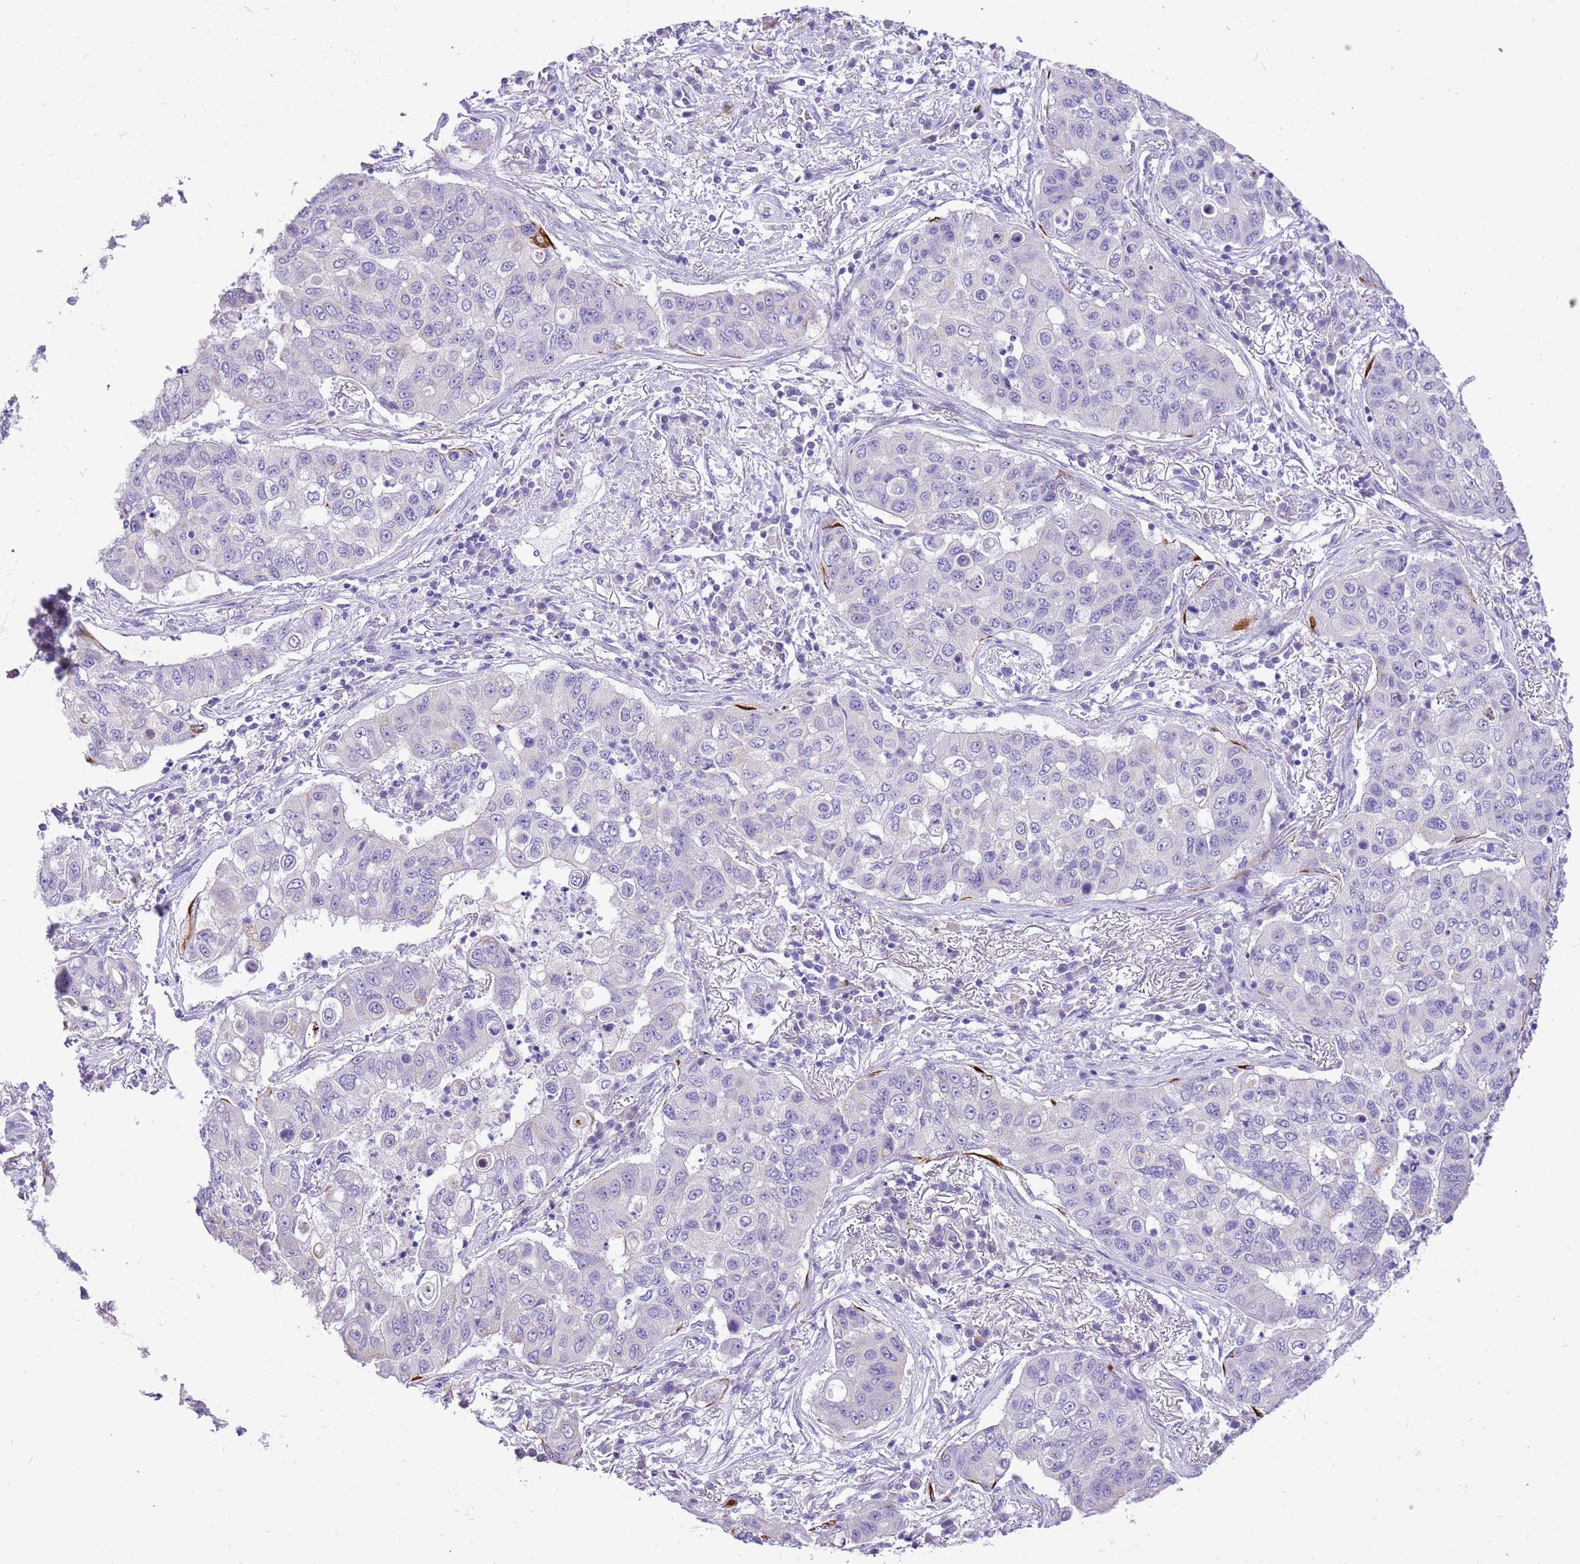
{"staining": {"intensity": "negative", "quantity": "none", "location": "none"}, "tissue": "lung cancer", "cell_type": "Tumor cells", "image_type": "cancer", "snomed": [{"axis": "morphology", "description": "Squamous cell carcinoma, NOS"}, {"axis": "topography", "description": "Lung"}], "caption": "IHC image of human squamous cell carcinoma (lung) stained for a protein (brown), which exhibits no staining in tumor cells.", "gene": "R3HDM4", "patient": {"sex": "male", "age": 74}}